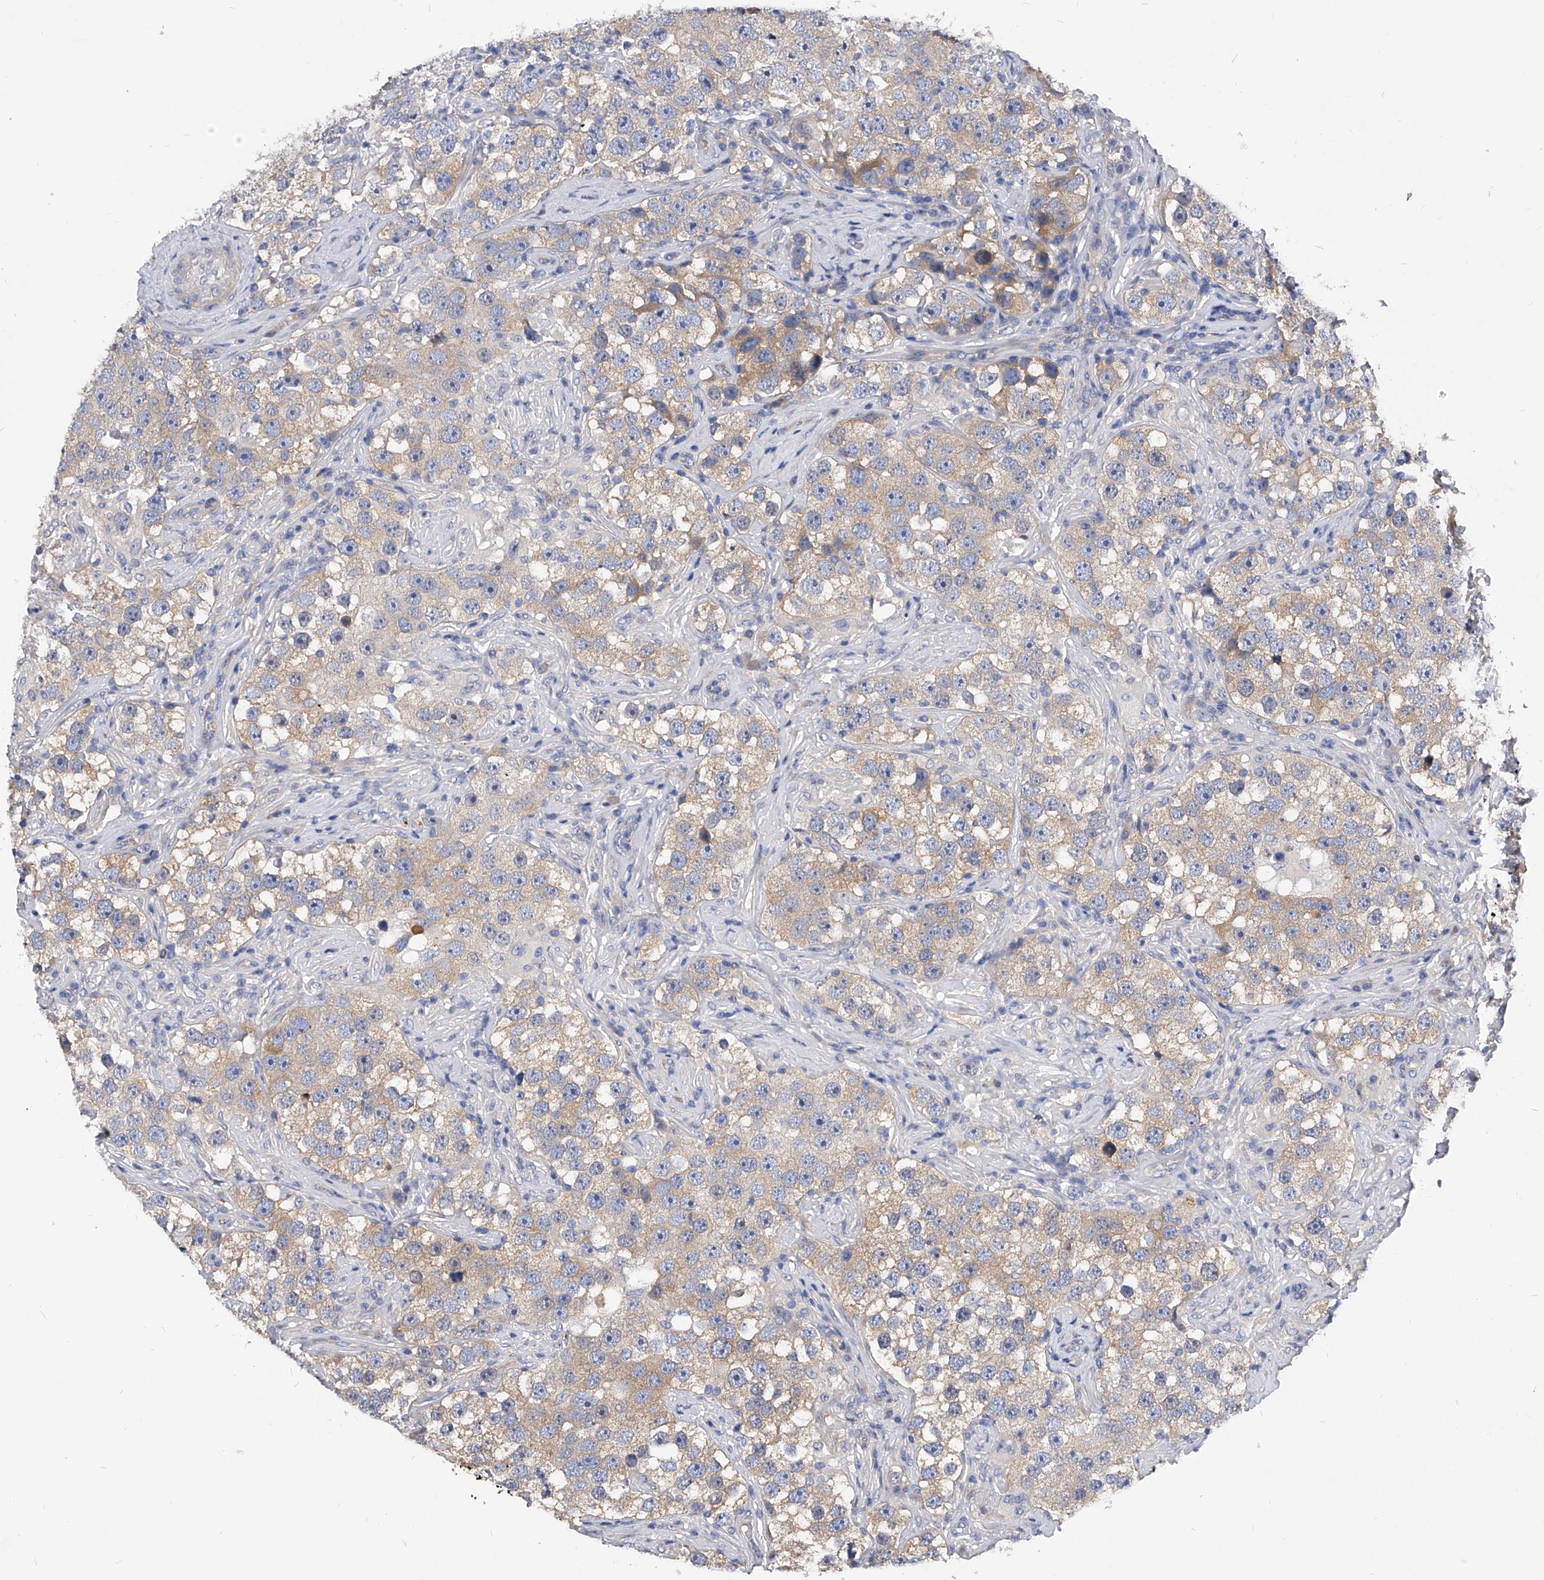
{"staining": {"intensity": "weak", "quantity": "25%-75%", "location": "cytoplasmic/membranous"}, "tissue": "testis cancer", "cell_type": "Tumor cells", "image_type": "cancer", "snomed": [{"axis": "morphology", "description": "Seminoma, NOS"}, {"axis": "topography", "description": "Testis"}], "caption": "The immunohistochemical stain highlights weak cytoplasmic/membranous expression in tumor cells of testis seminoma tissue. The staining was performed using DAB, with brown indicating positive protein expression. Nuclei are stained blue with hematoxylin.", "gene": "PPP5C", "patient": {"sex": "male", "age": 49}}